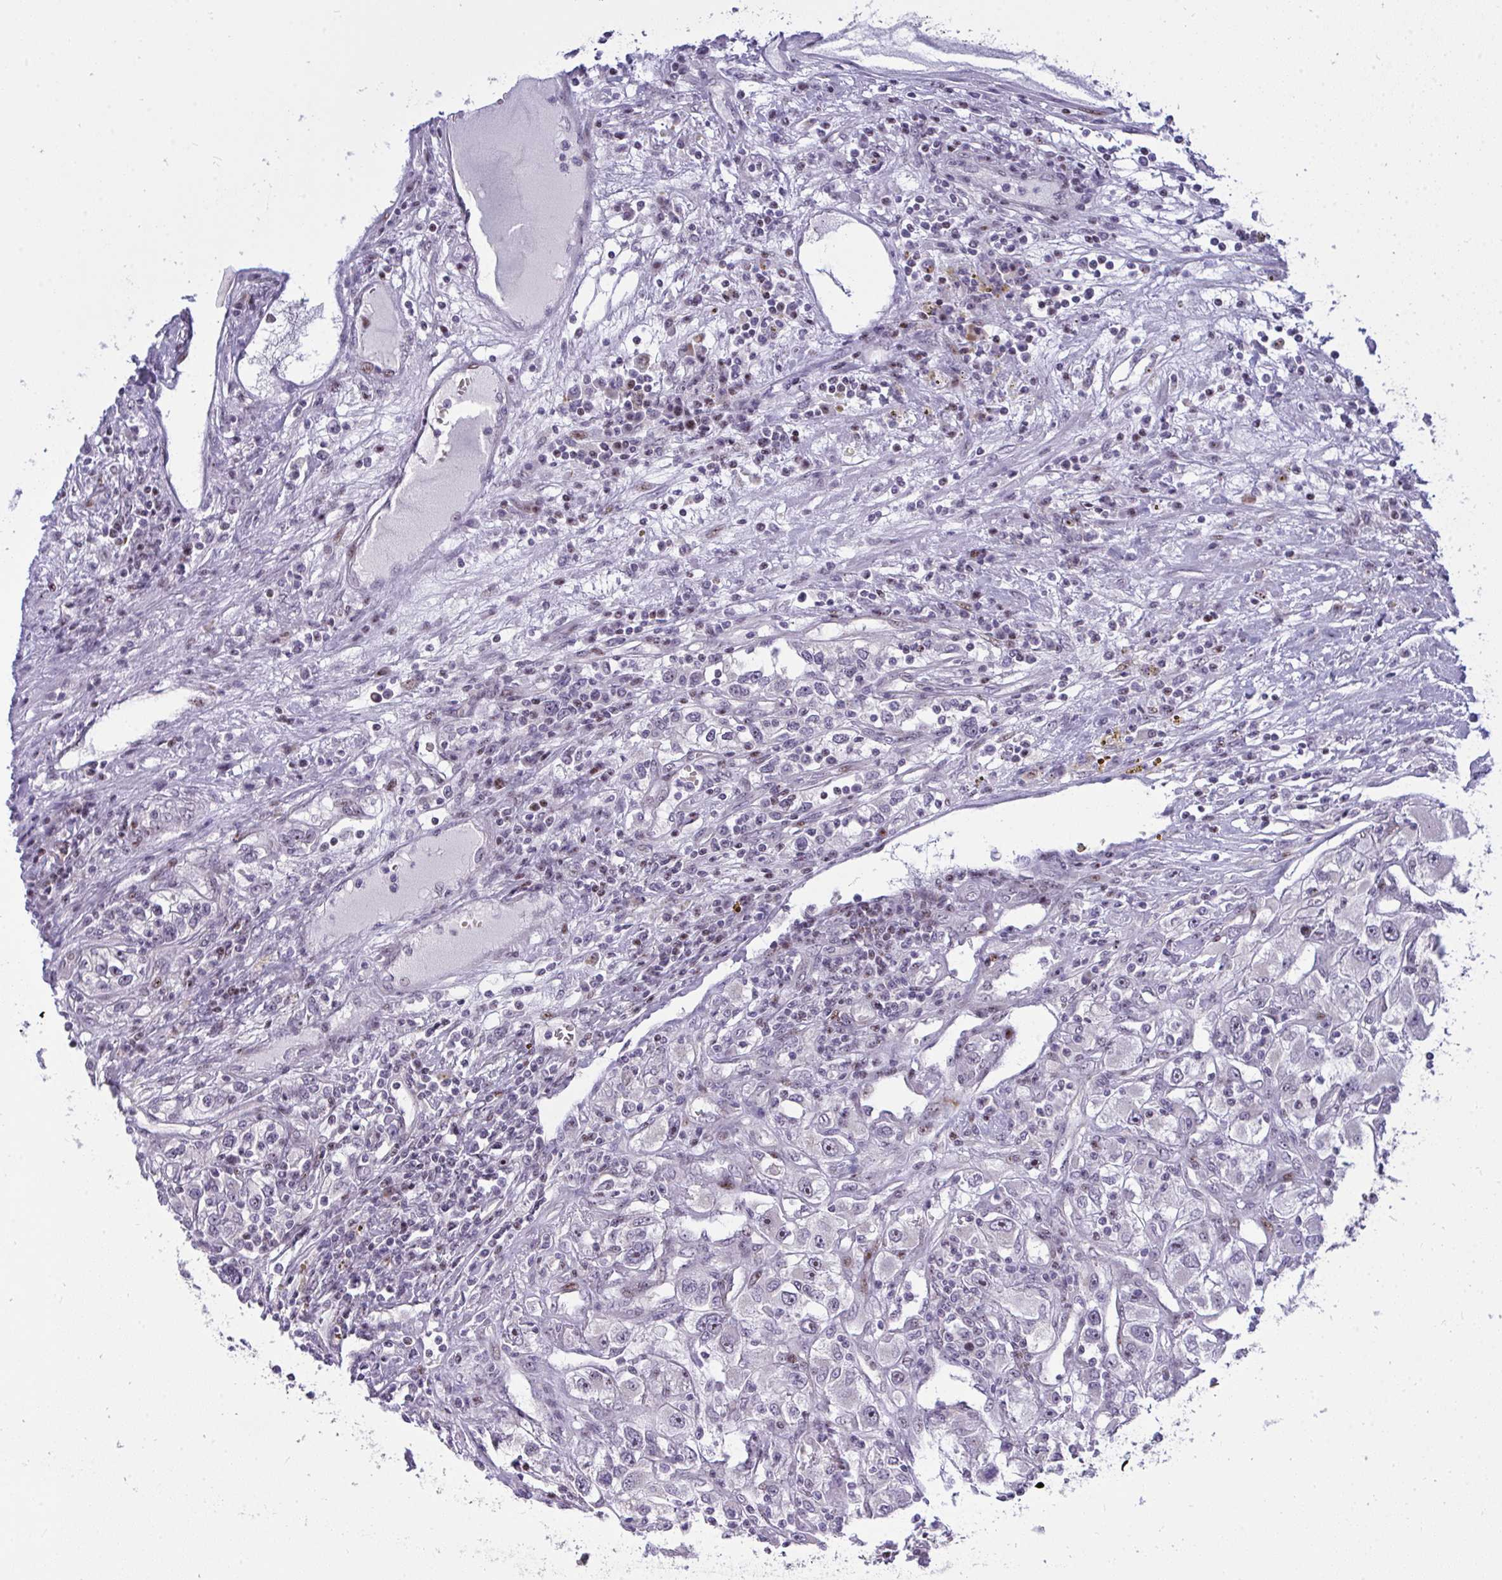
{"staining": {"intensity": "negative", "quantity": "none", "location": "none"}, "tissue": "renal cancer", "cell_type": "Tumor cells", "image_type": "cancer", "snomed": [{"axis": "morphology", "description": "Adenocarcinoma, NOS"}, {"axis": "topography", "description": "Kidney"}], "caption": "Immunohistochemistry of human renal cancer (adenocarcinoma) shows no positivity in tumor cells. Nuclei are stained in blue.", "gene": "PLPPR3", "patient": {"sex": "female", "age": 52}}